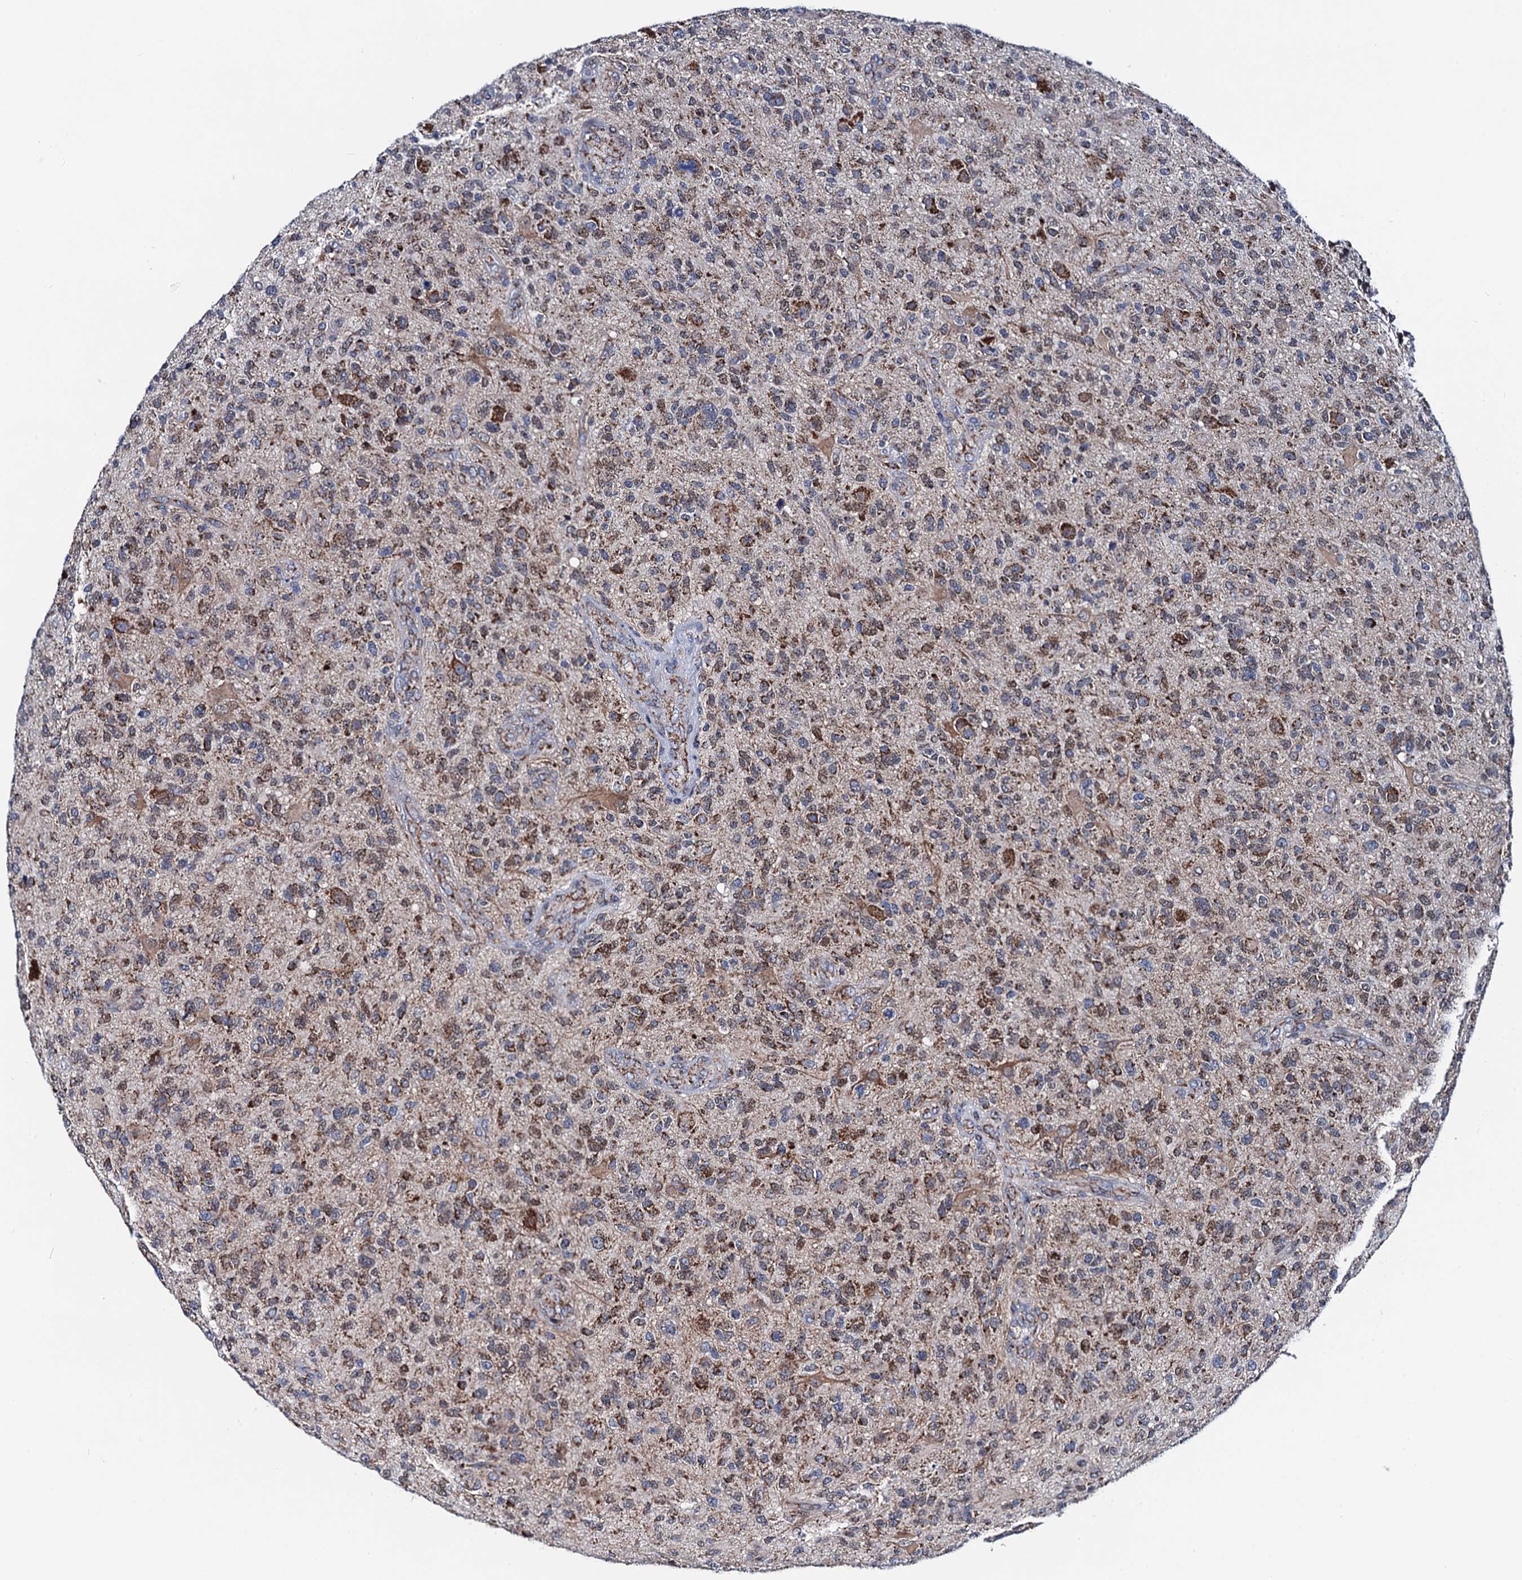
{"staining": {"intensity": "moderate", "quantity": "25%-75%", "location": "cytoplasmic/membranous"}, "tissue": "glioma", "cell_type": "Tumor cells", "image_type": "cancer", "snomed": [{"axis": "morphology", "description": "Glioma, malignant, High grade"}, {"axis": "topography", "description": "Brain"}], "caption": "This image displays IHC staining of high-grade glioma (malignant), with medium moderate cytoplasmic/membranous expression in about 25%-75% of tumor cells.", "gene": "PTCD3", "patient": {"sex": "male", "age": 47}}